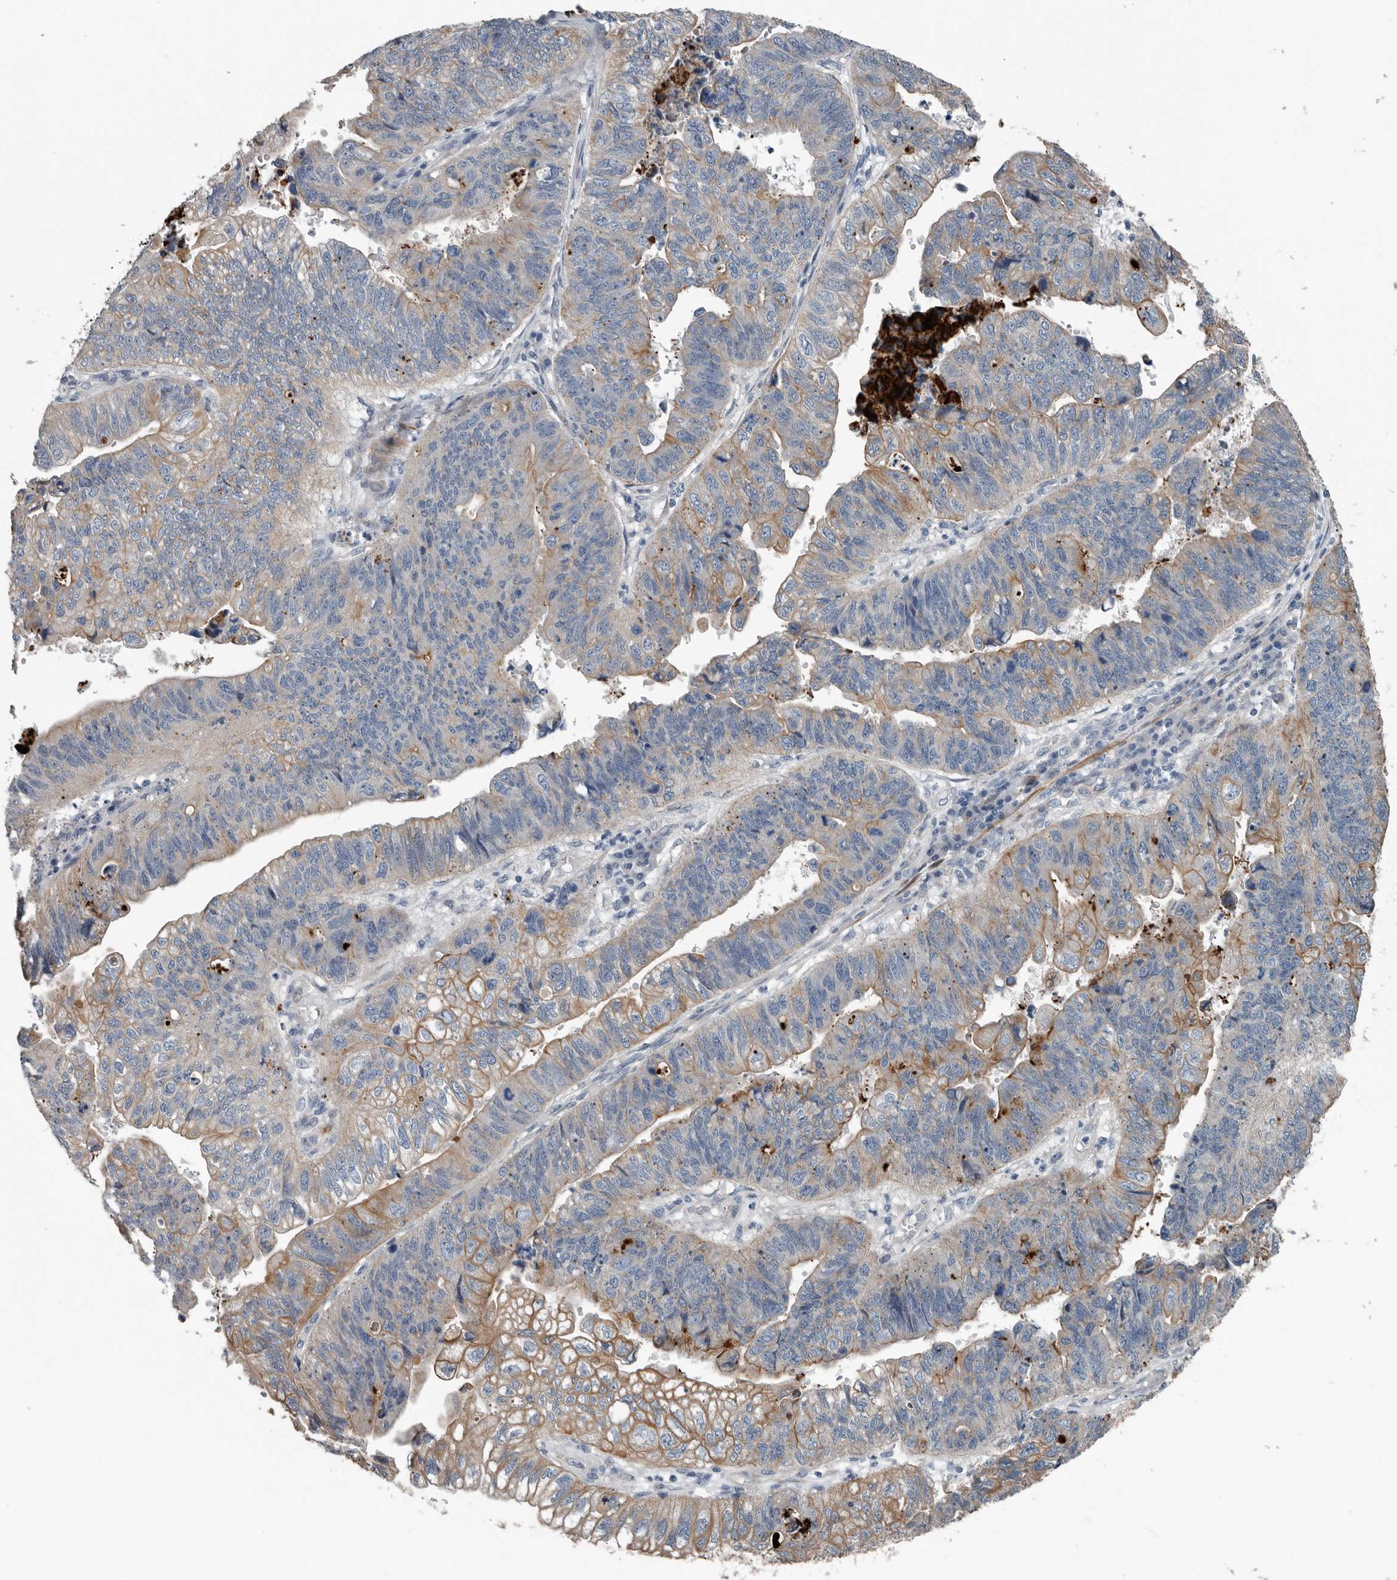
{"staining": {"intensity": "moderate", "quantity": "<25%", "location": "cytoplasmic/membranous"}, "tissue": "stomach cancer", "cell_type": "Tumor cells", "image_type": "cancer", "snomed": [{"axis": "morphology", "description": "Adenocarcinoma, NOS"}, {"axis": "topography", "description": "Stomach"}], "caption": "Moderate cytoplasmic/membranous positivity is present in about <25% of tumor cells in stomach adenocarcinoma.", "gene": "DPY19L4", "patient": {"sex": "male", "age": 59}}